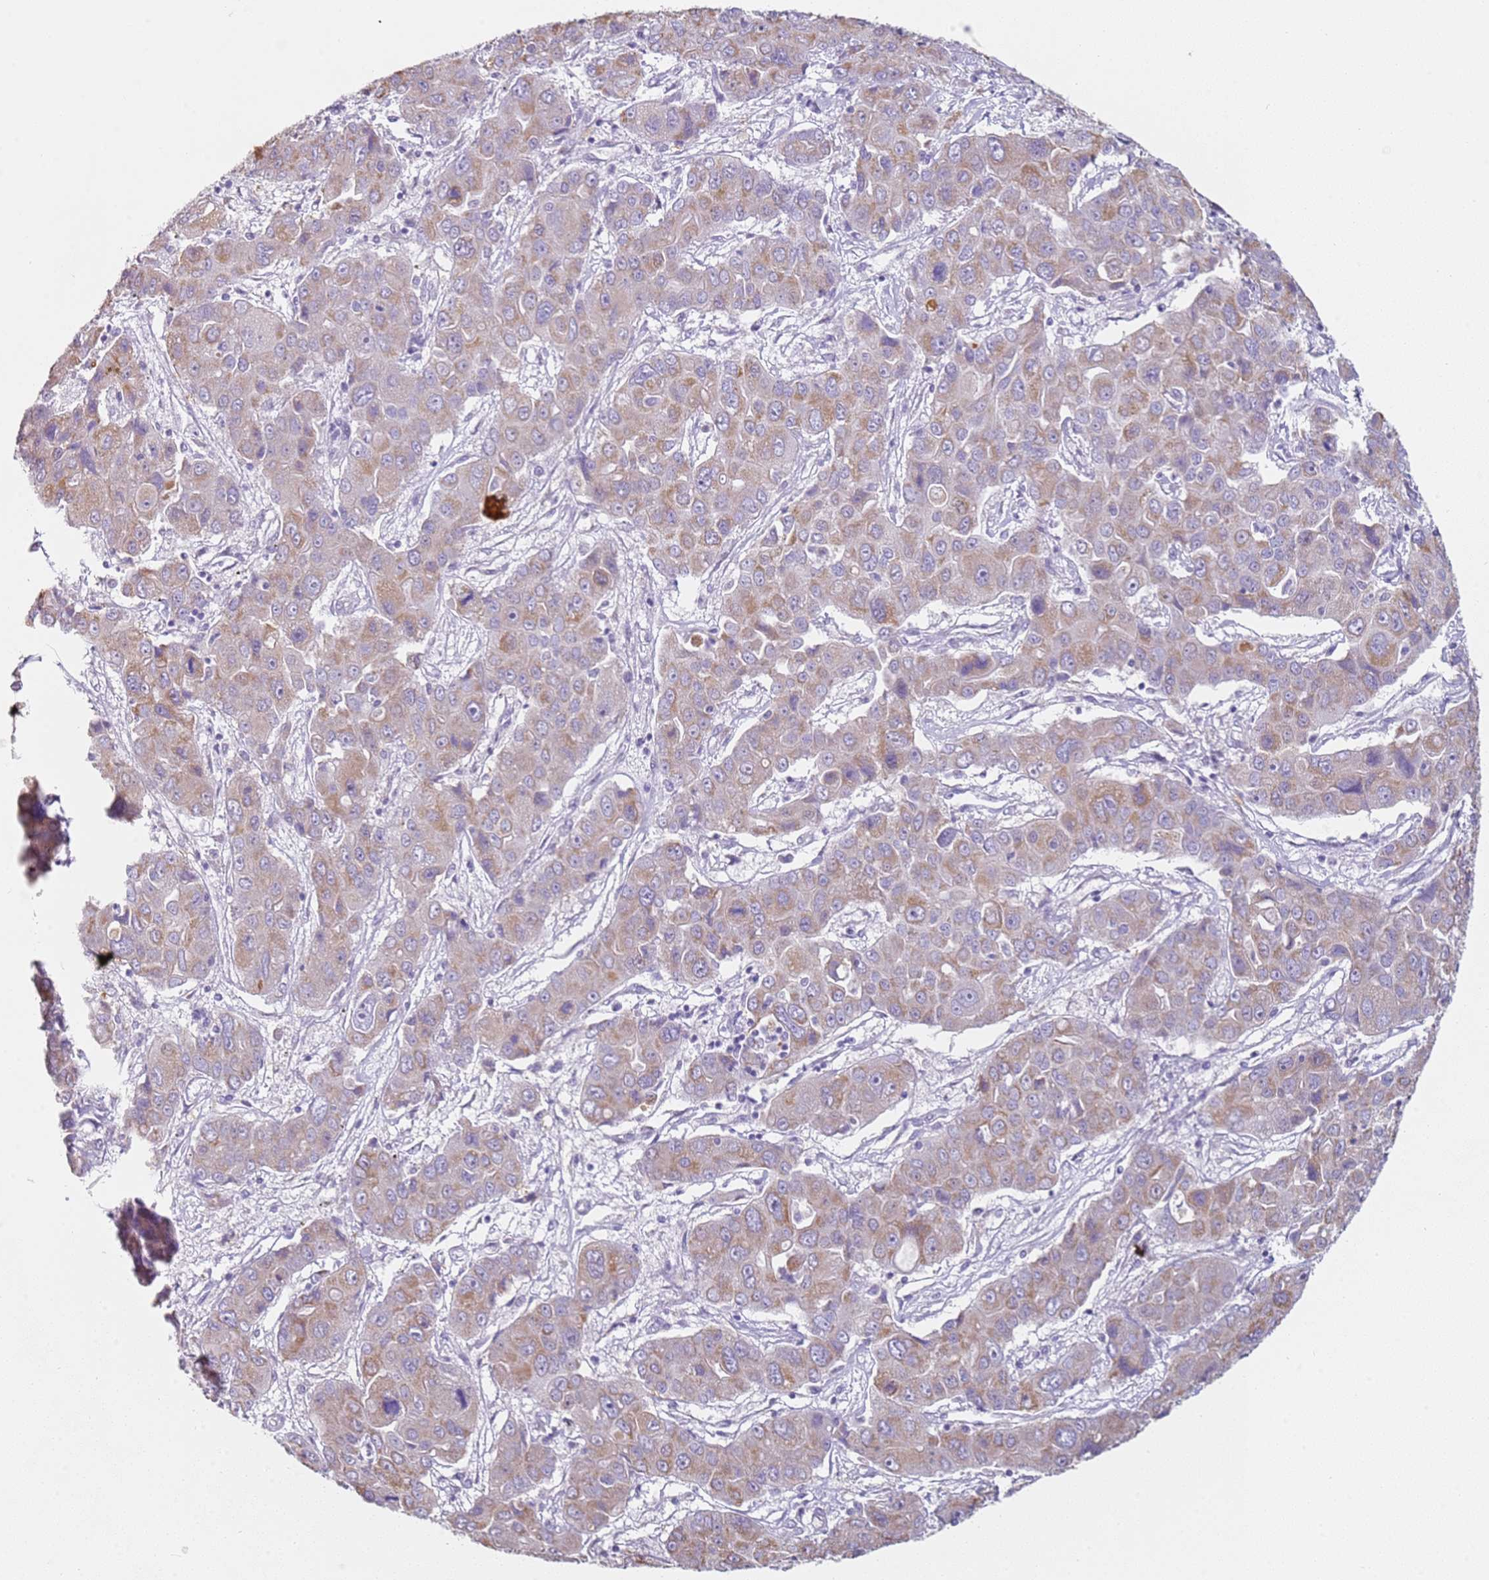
{"staining": {"intensity": "moderate", "quantity": "25%-75%", "location": "cytoplasmic/membranous"}, "tissue": "liver cancer", "cell_type": "Tumor cells", "image_type": "cancer", "snomed": [{"axis": "morphology", "description": "Cholangiocarcinoma"}, {"axis": "topography", "description": "Liver"}], "caption": "Immunohistochemical staining of liver cholangiocarcinoma reveals moderate cytoplasmic/membranous protein expression in about 25%-75% of tumor cells.", "gene": "ALS2", "patient": {"sex": "male", "age": 67}}